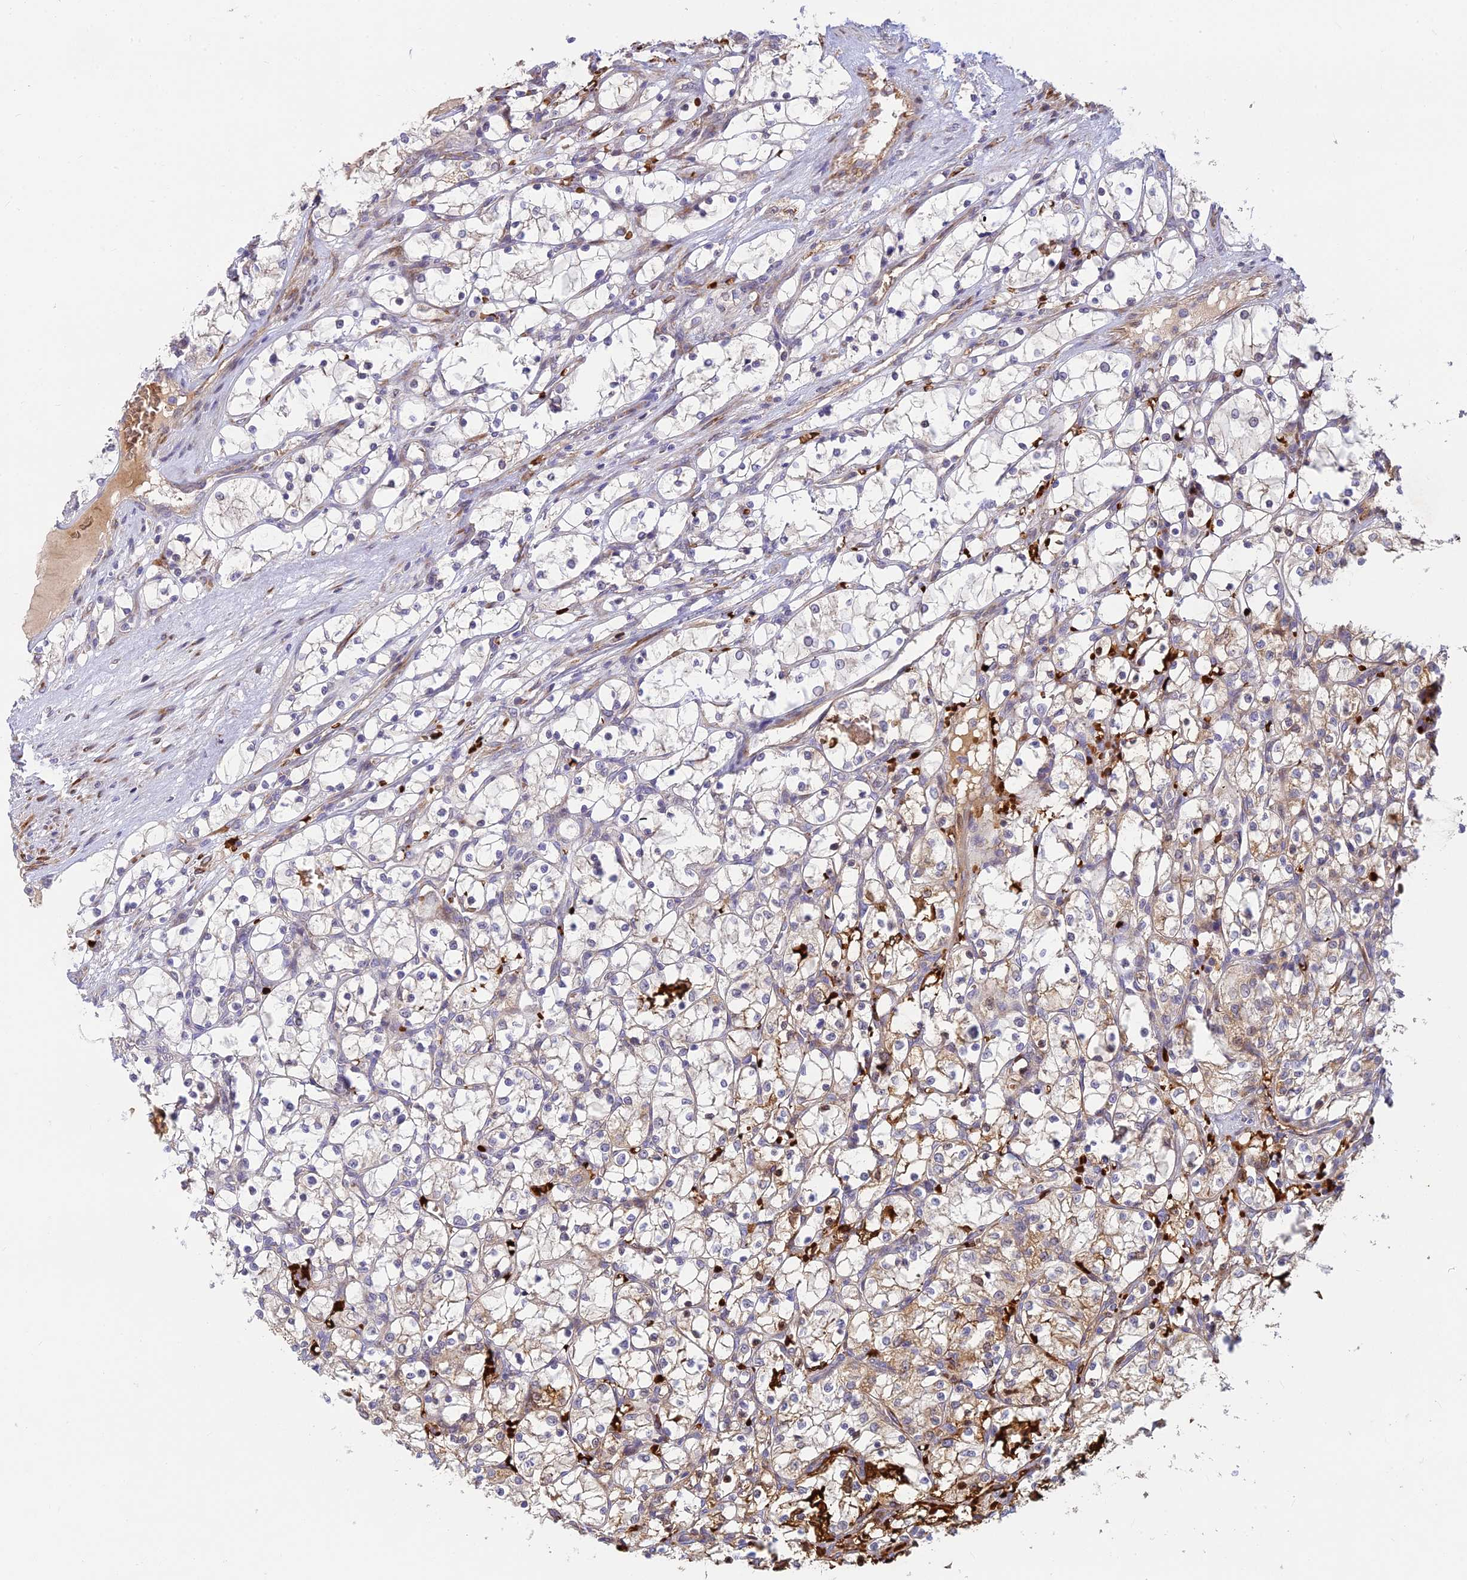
{"staining": {"intensity": "moderate", "quantity": "25%-75%", "location": "cytoplasmic/membranous"}, "tissue": "renal cancer", "cell_type": "Tumor cells", "image_type": "cancer", "snomed": [{"axis": "morphology", "description": "Adenocarcinoma, NOS"}, {"axis": "topography", "description": "Kidney"}], "caption": "Immunohistochemical staining of human renal adenocarcinoma displays moderate cytoplasmic/membranous protein positivity in about 25%-75% of tumor cells. Immunohistochemistry stains the protein in brown and the nuclei are stained blue.", "gene": "UFSP2", "patient": {"sex": "female", "age": 69}}